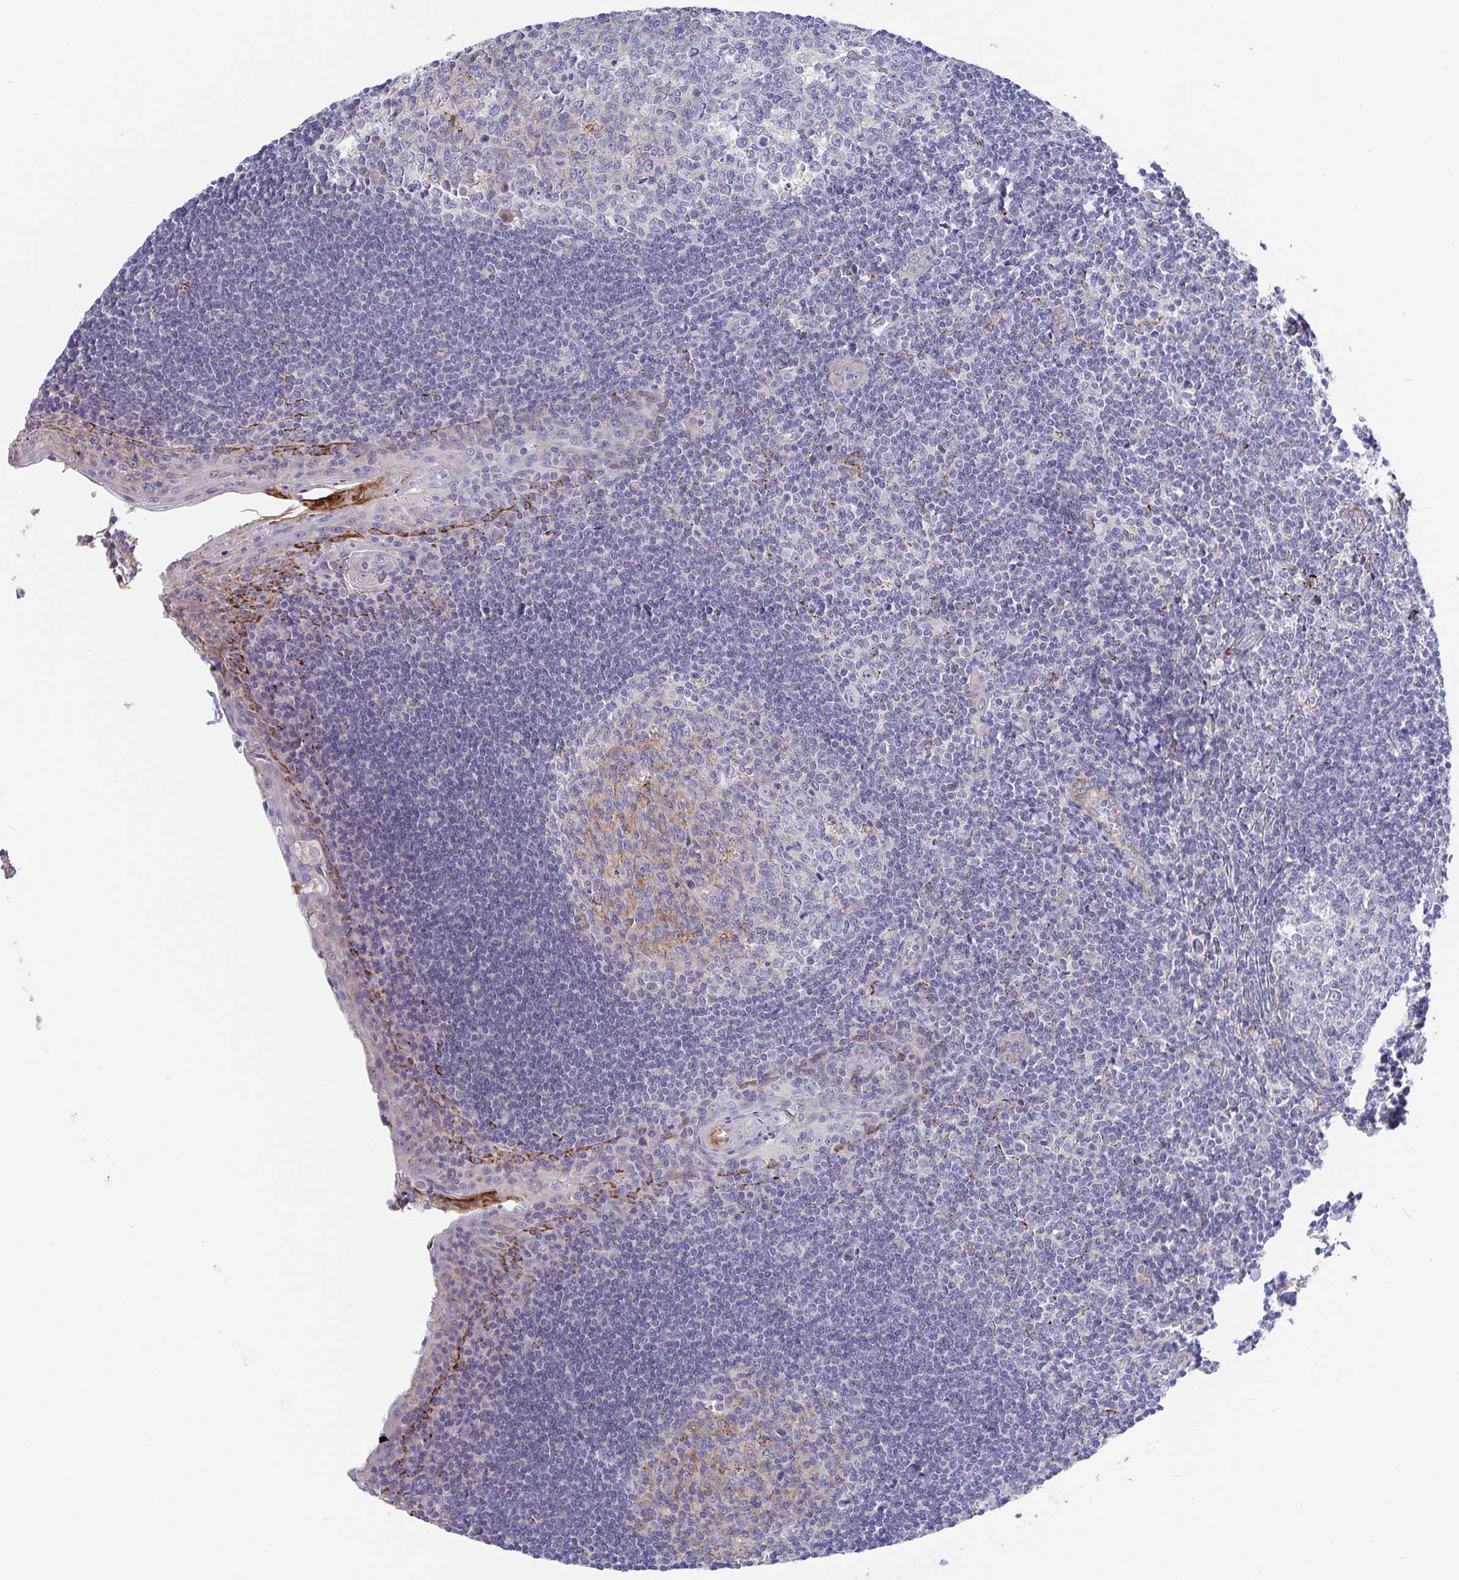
{"staining": {"intensity": "moderate", "quantity": "<25%", "location": "cytoplasmic/membranous"}, "tissue": "tonsil", "cell_type": "Germinal center cells", "image_type": "normal", "snomed": [{"axis": "morphology", "description": "Normal tissue, NOS"}, {"axis": "topography", "description": "Tonsil"}], "caption": "Protein staining displays moderate cytoplasmic/membranous staining in approximately <25% of germinal center cells in unremarkable tonsil.", "gene": "FAM156A", "patient": {"sex": "male", "age": 27}}